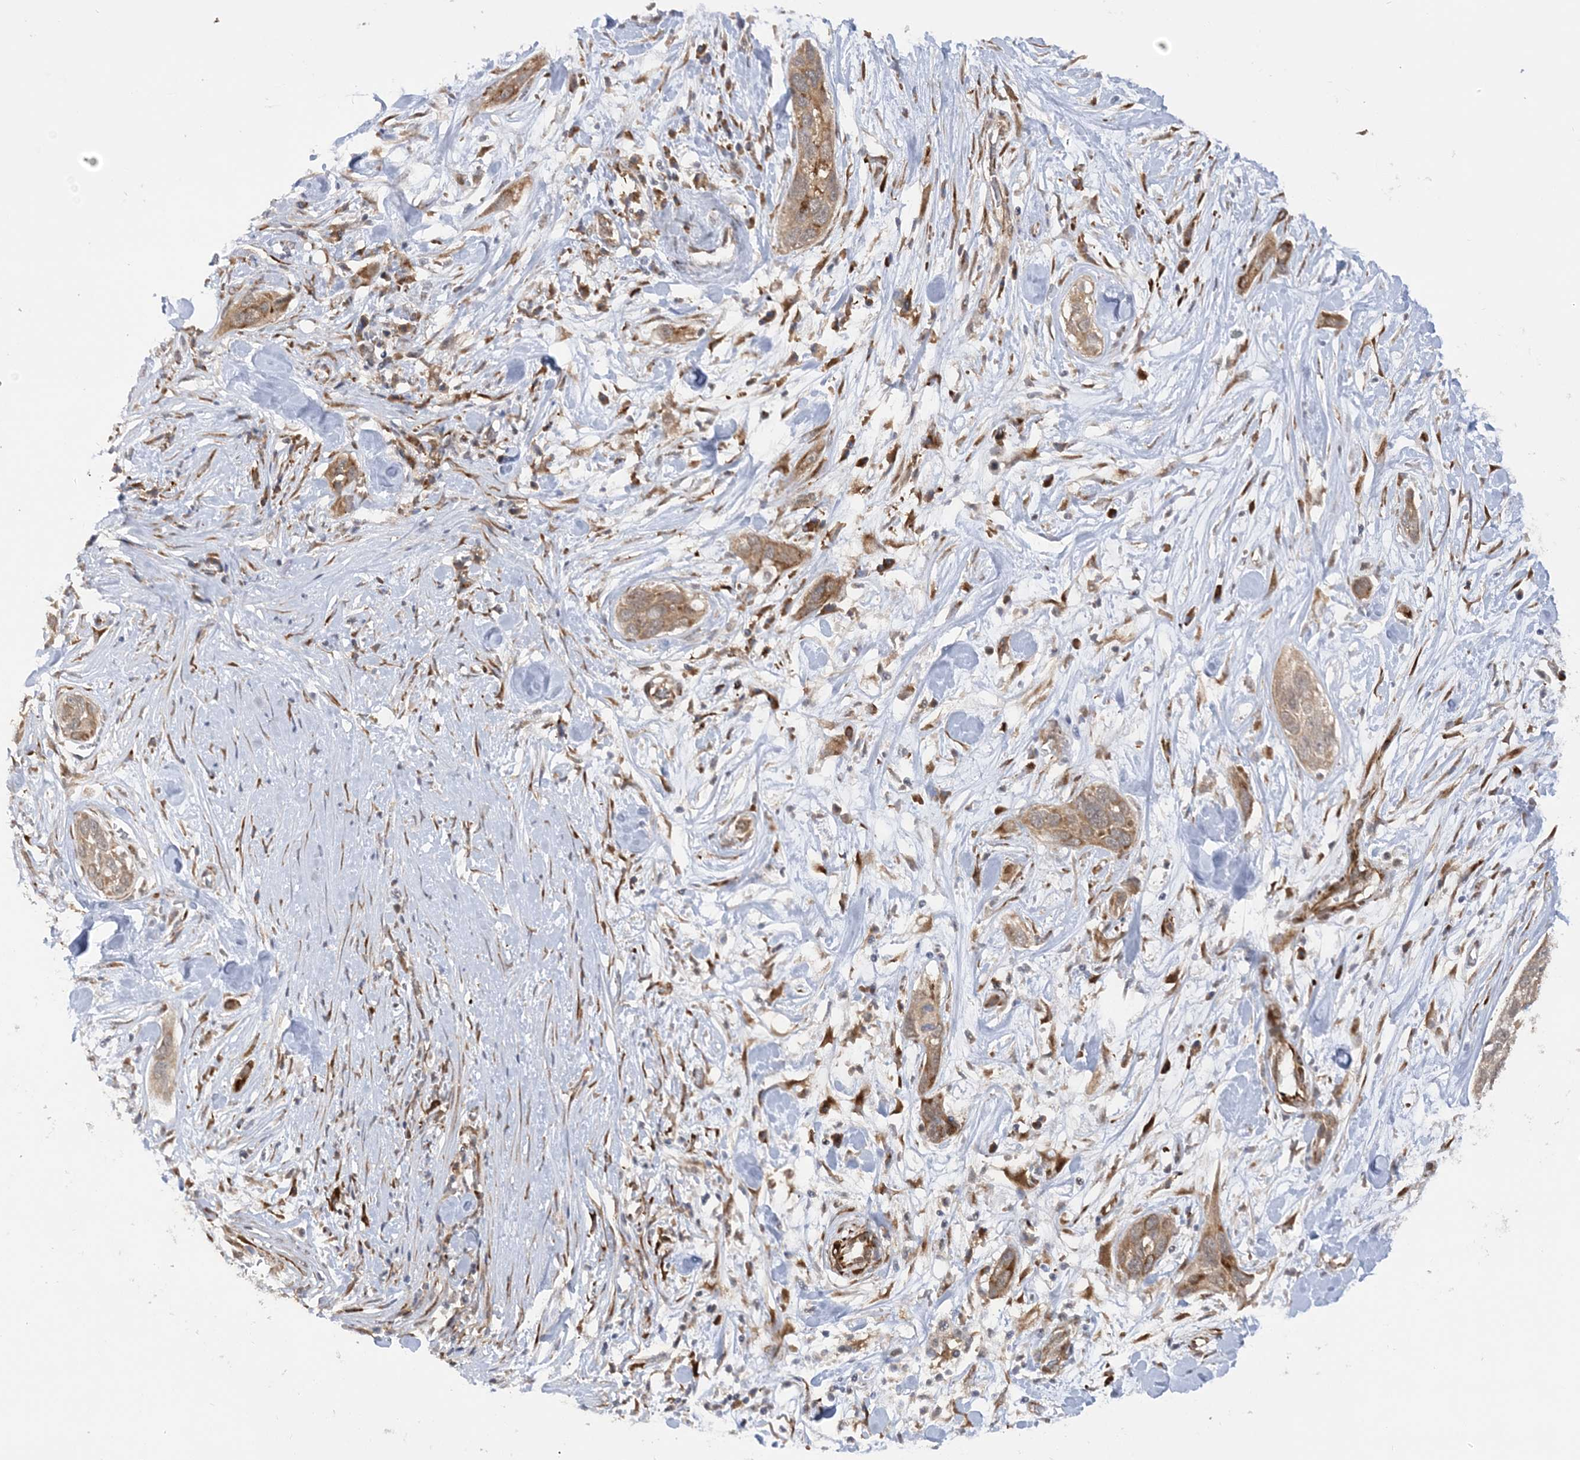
{"staining": {"intensity": "moderate", "quantity": ">75%", "location": "cytoplasmic/membranous"}, "tissue": "pancreatic cancer", "cell_type": "Tumor cells", "image_type": "cancer", "snomed": [{"axis": "morphology", "description": "Adenocarcinoma, NOS"}, {"axis": "topography", "description": "Pancreas"}], "caption": "There is medium levels of moderate cytoplasmic/membranous expression in tumor cells of adenocarcinoma (pancreatic), as demonstrated by immunohistochemical staining (brown color).", "gene": "MRPL47", "patient": {"sex": "female", "age": 60}}